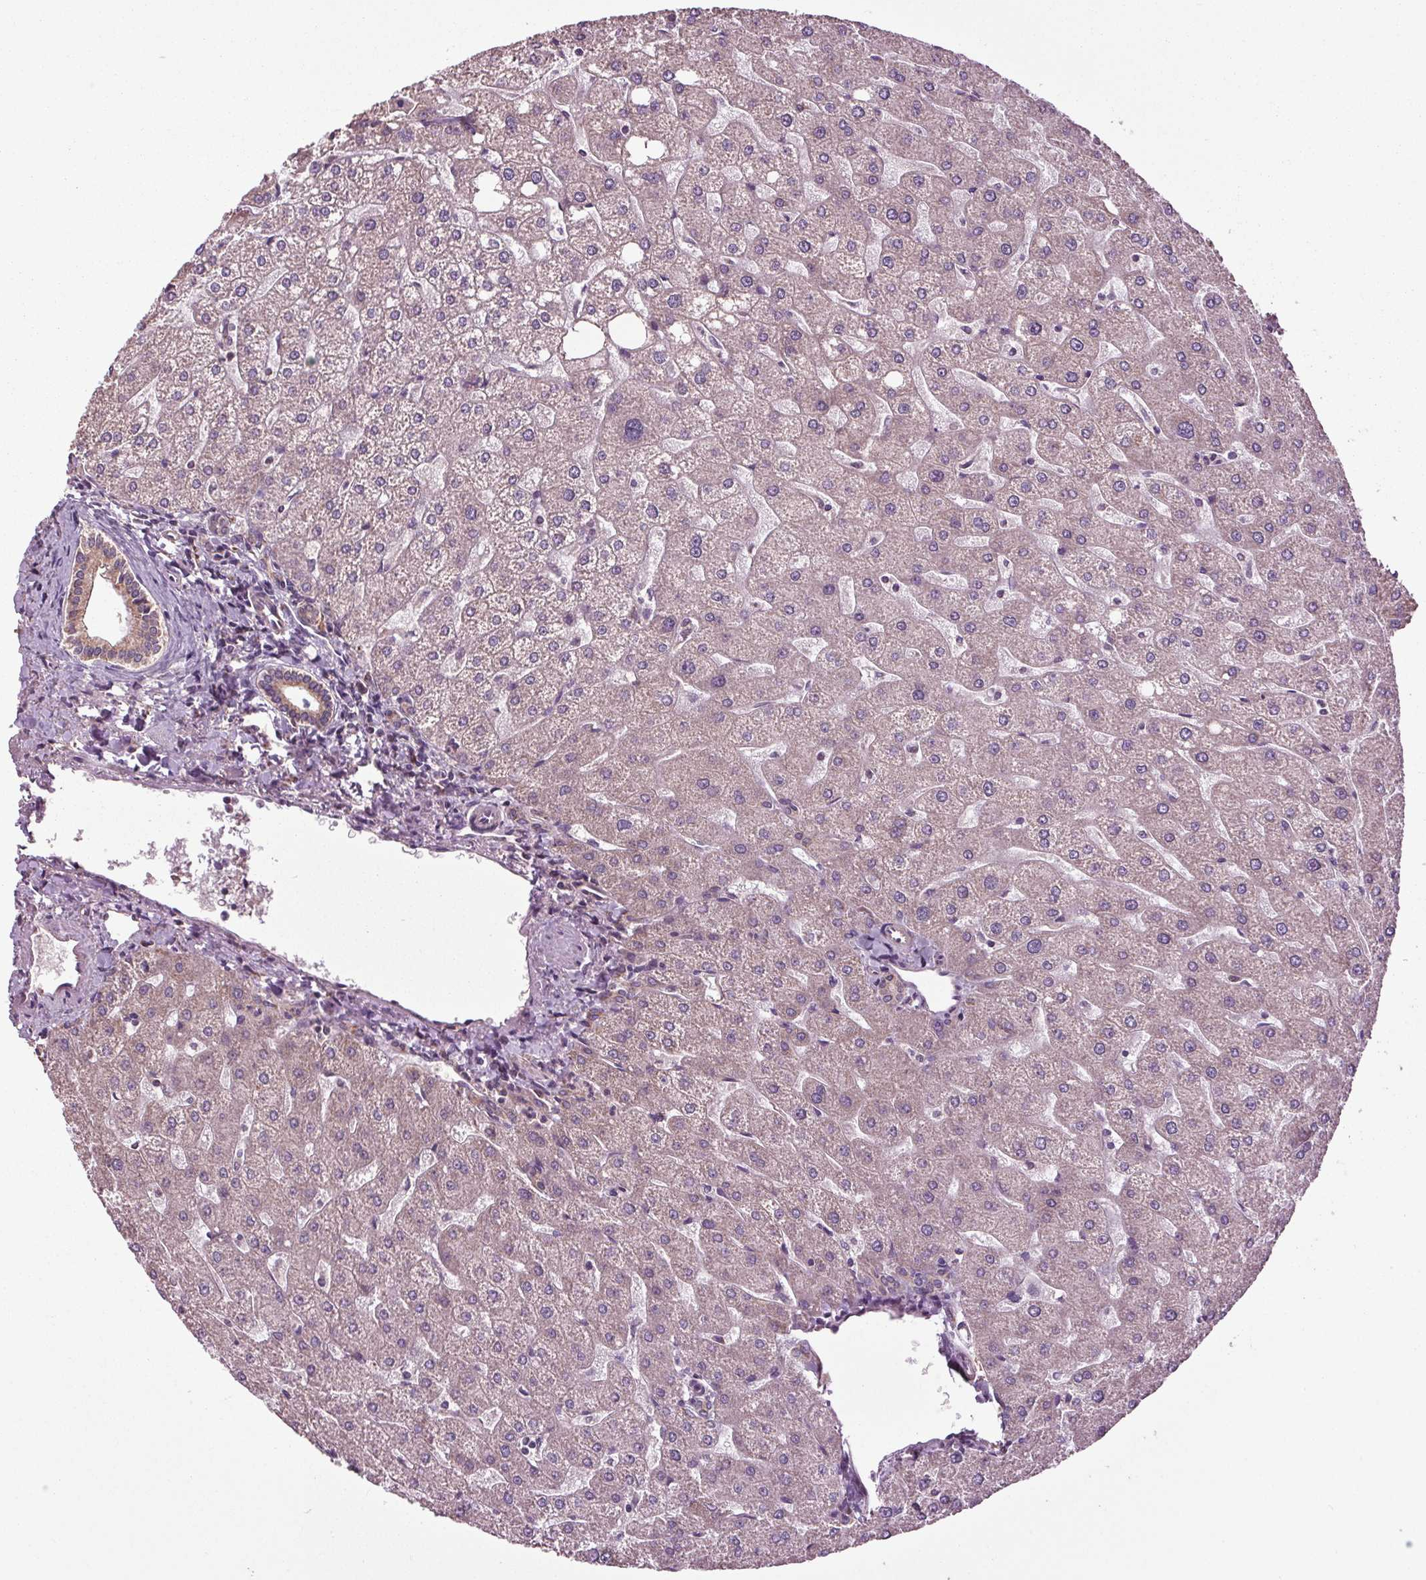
{"staining": {"intensity": "weak", "quantity": ">75%", "location": "cytoplasmic/membranous"}, "tissue": "liver", "cell_type": "Cholangiocytes", "image_type": "normal", "snomed": [{"axis": "morphology", "description": "Normal tissue, NOS"}, {"axis": "topography", "description": "Liver"}], "caption": "DAB immunohistochemical staining of unremarkable liver shows weak cytoplasmic/membranous protein positivity in about >75% of cholangiocytes.", "gene": "RNPEP", "patient": {"sex": "male", "age": 67}}